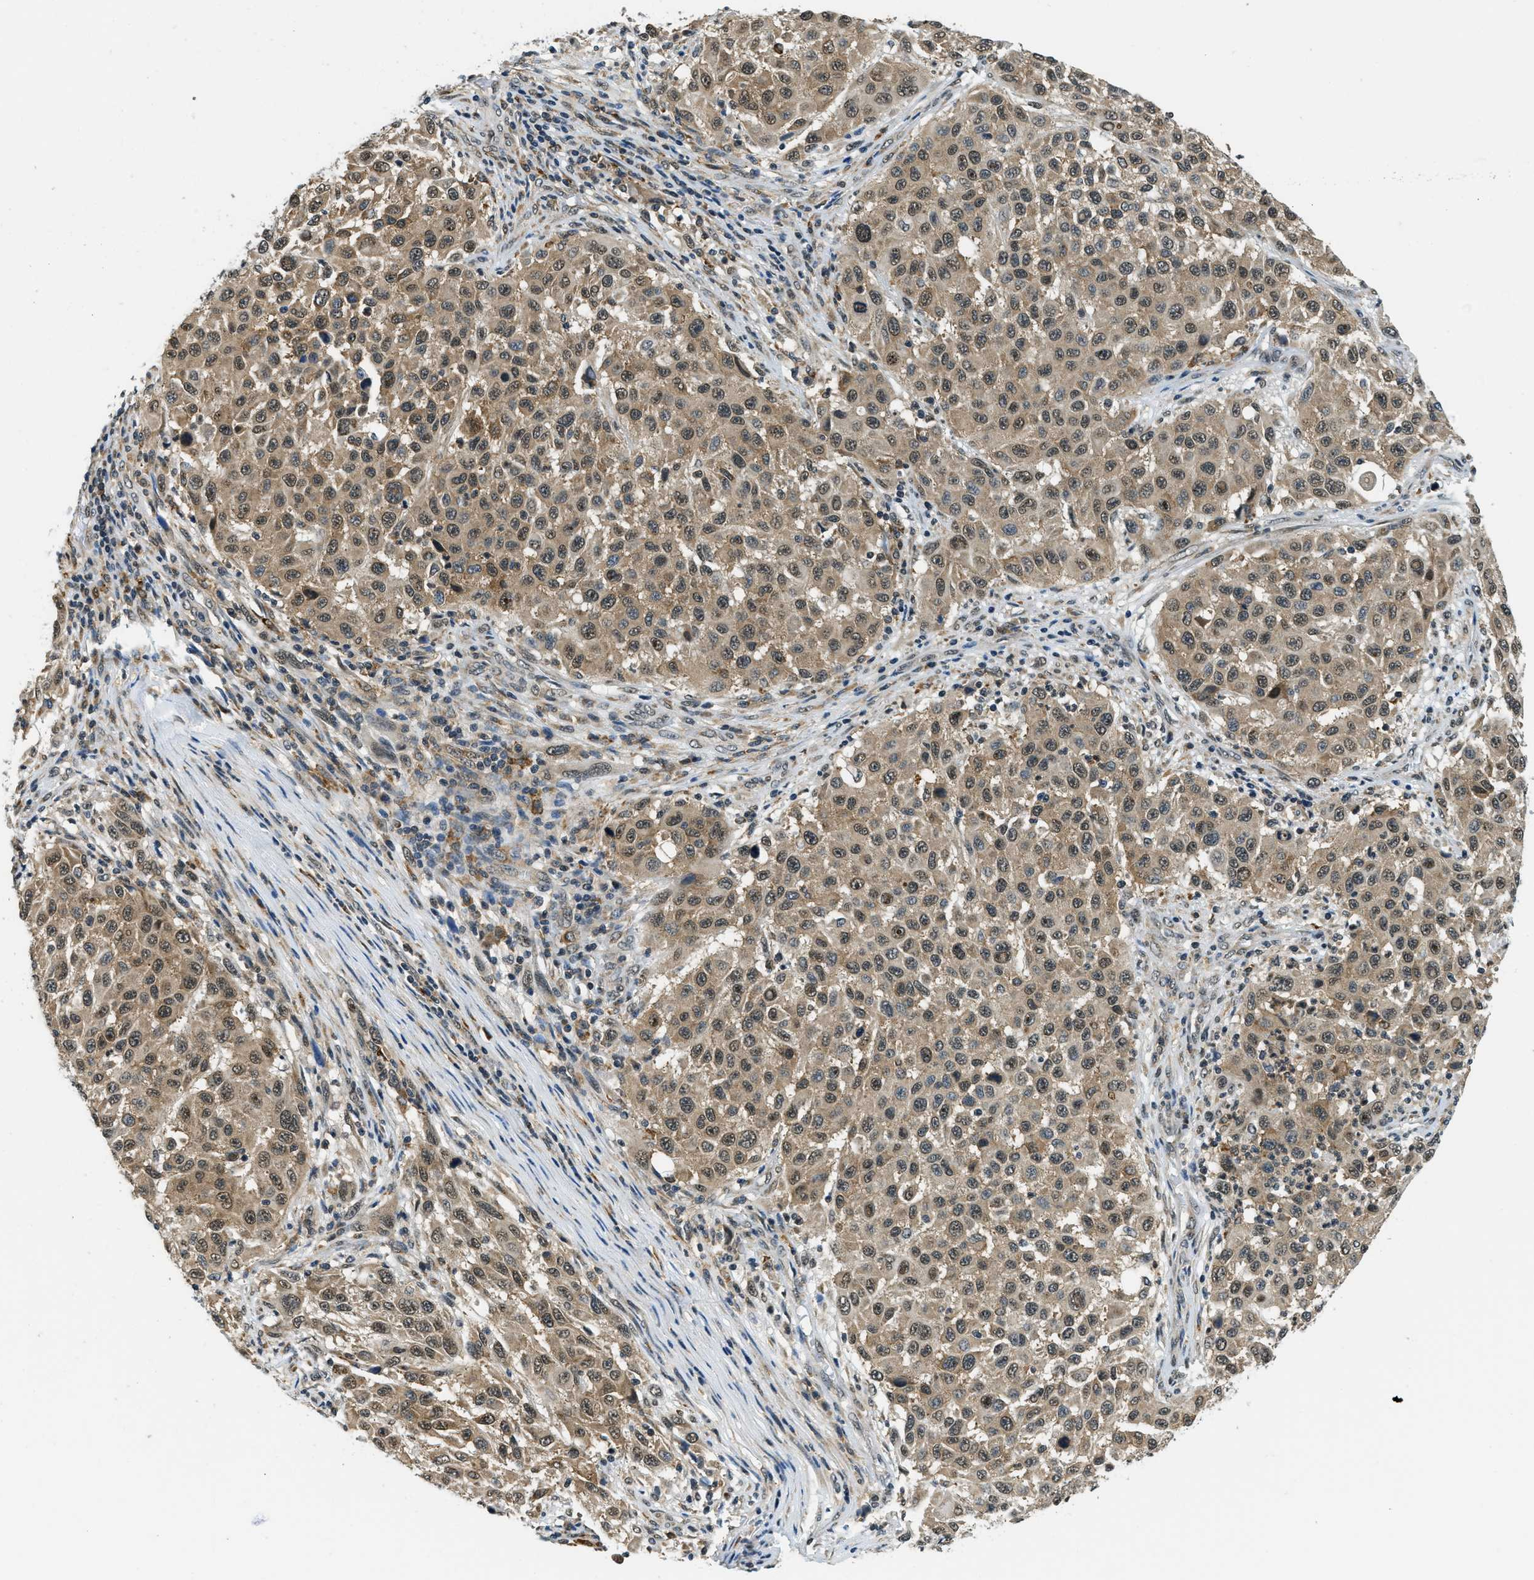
{"staining": {"intensity": "moderate", "quantity": ">75%", "location": "cytoplasmic/membranous,nuclear"}, "tissue": "melanoma", "cell_type": "Tumor cells", "image_type": "cancer", "snomed": [{"axis": "morphology", "description": "Malignant melanoma, Metastatic site"}, {"axis": "topography", "description": "Lymph node"}], "caption": "Melanoma tissue exhibits moderate cytoplasmic/membranous and nuclear positivity in approximately >75% of tumor cells", "gene": "RAB11FIP1", "patient": {"sex": "male", "age": 61}}